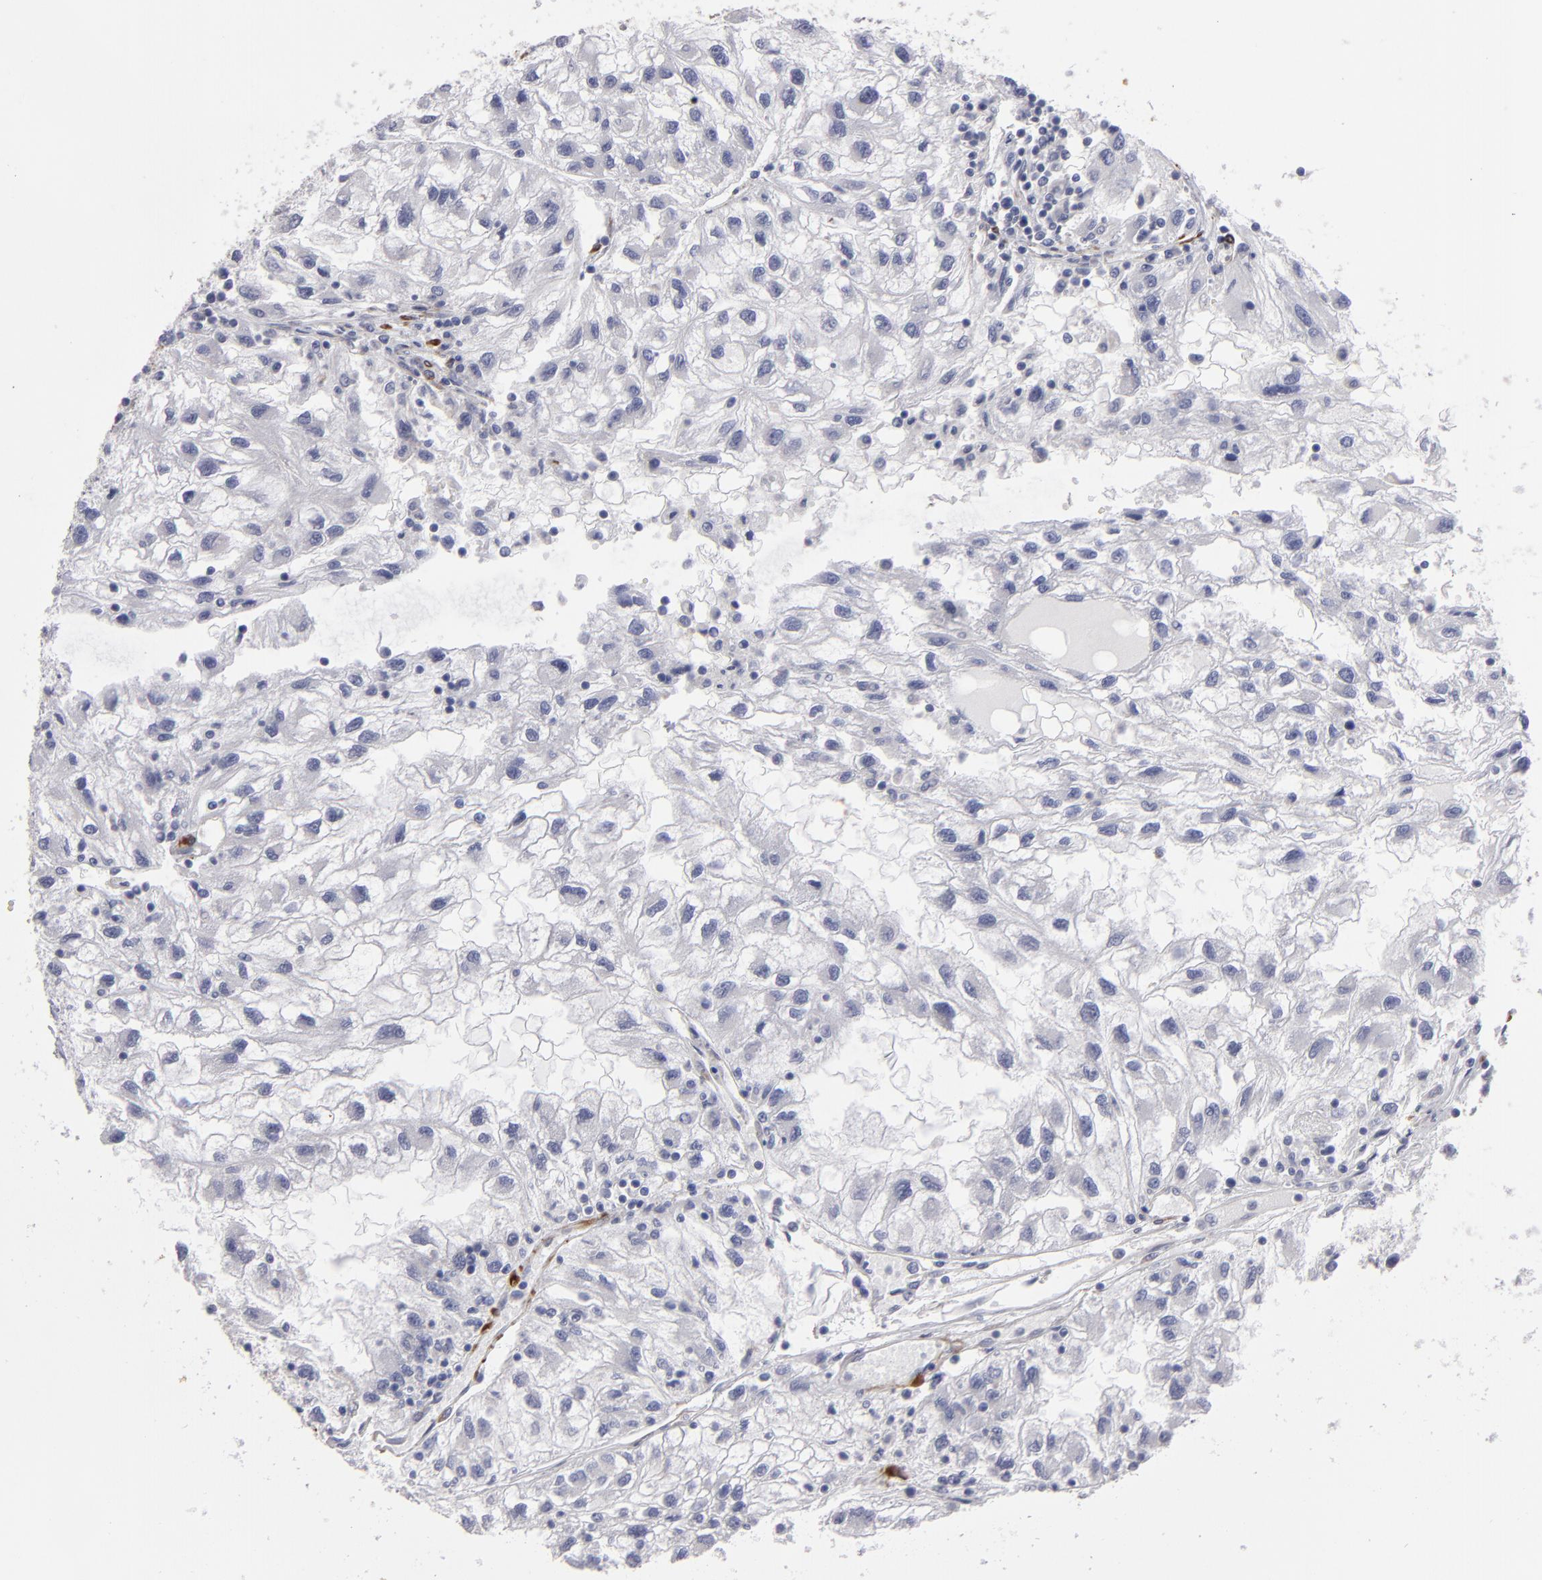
{"staining": {"intensity": "negative", "quantity": "none", "location": "none"}, "tissue": "renal cancer", "cell_type": "Tumor cells", "image_type": "cancer", "snomed": [{"axis": "morphology", "description": "Normal tissue, NOS"}, {"axis": "morphology", "description": "Adenocarcinoma, NOS"}, {"axis": "topography", "description": "Kidney"}], "caption": "Tumor cells are negative for brown protein staining in adenocarcinoma (renal).", "gene": "SLMAP", "patient": {"sex": "male", "age": 71}}